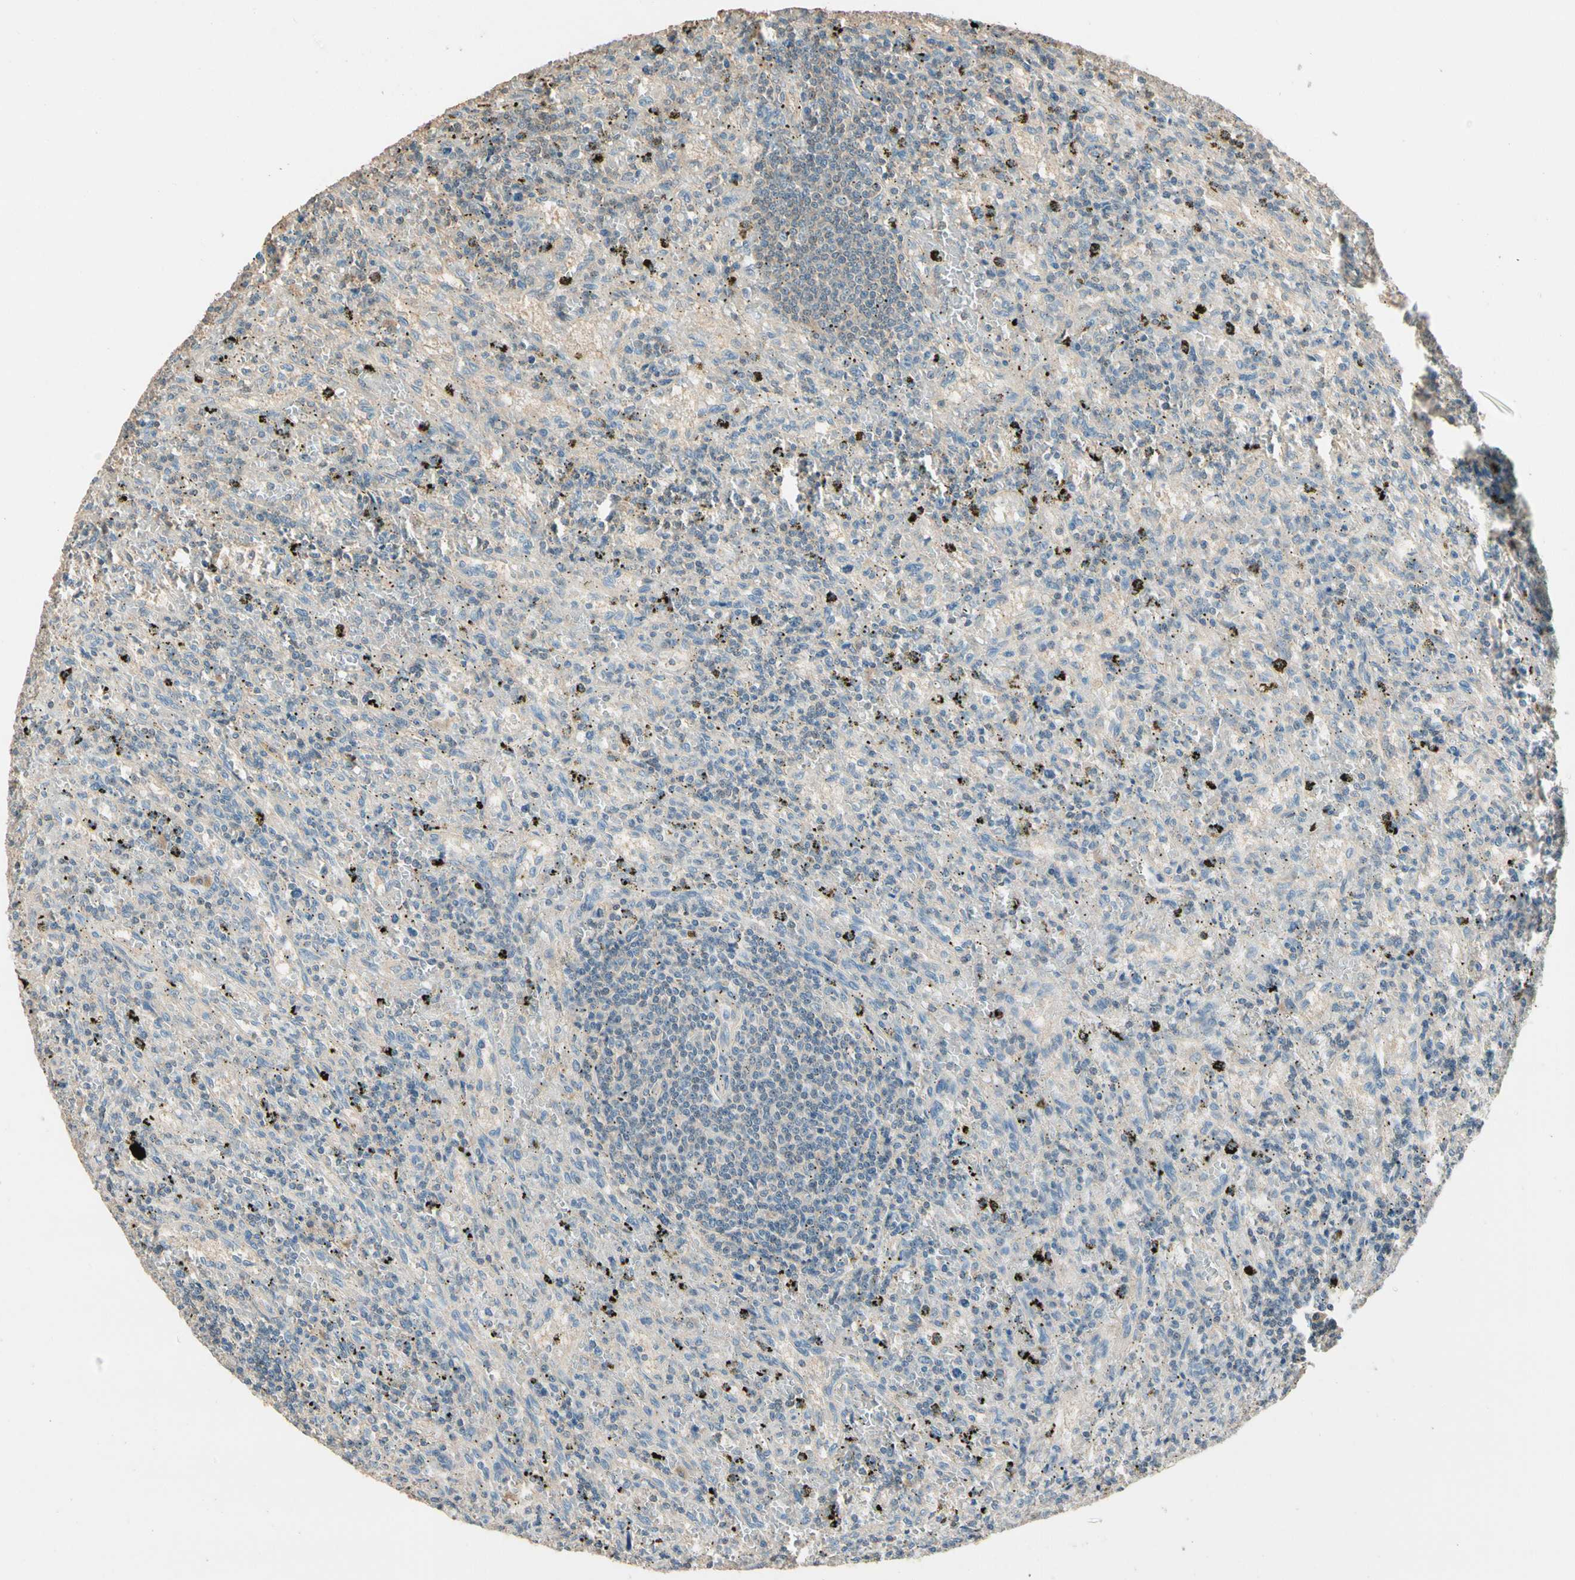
{"staining": {"intensity": "weak", "quantity": "25%-75%", "location": "cytoplasmic/membranous"}, "tissue": "lymphoma", "cell_type": "Tumor cells", "image_type": "cancer", "snomed": [{"axis": "morphology", "description": "Malignant lymphoma, non-Hodgkin's type, Low grade"}, {"axis": "topography", "description": "Spleen"}], "caption": "This is a micrograph of immunohistochemistry staining of malignant lymphoma, non-Hodgkin's type (low-grade), which shows weak expression in the cytoplasmic/membranous of tumor cells.", "gene": "CDH6", "patient": {"sex": "male", "age": 76}}